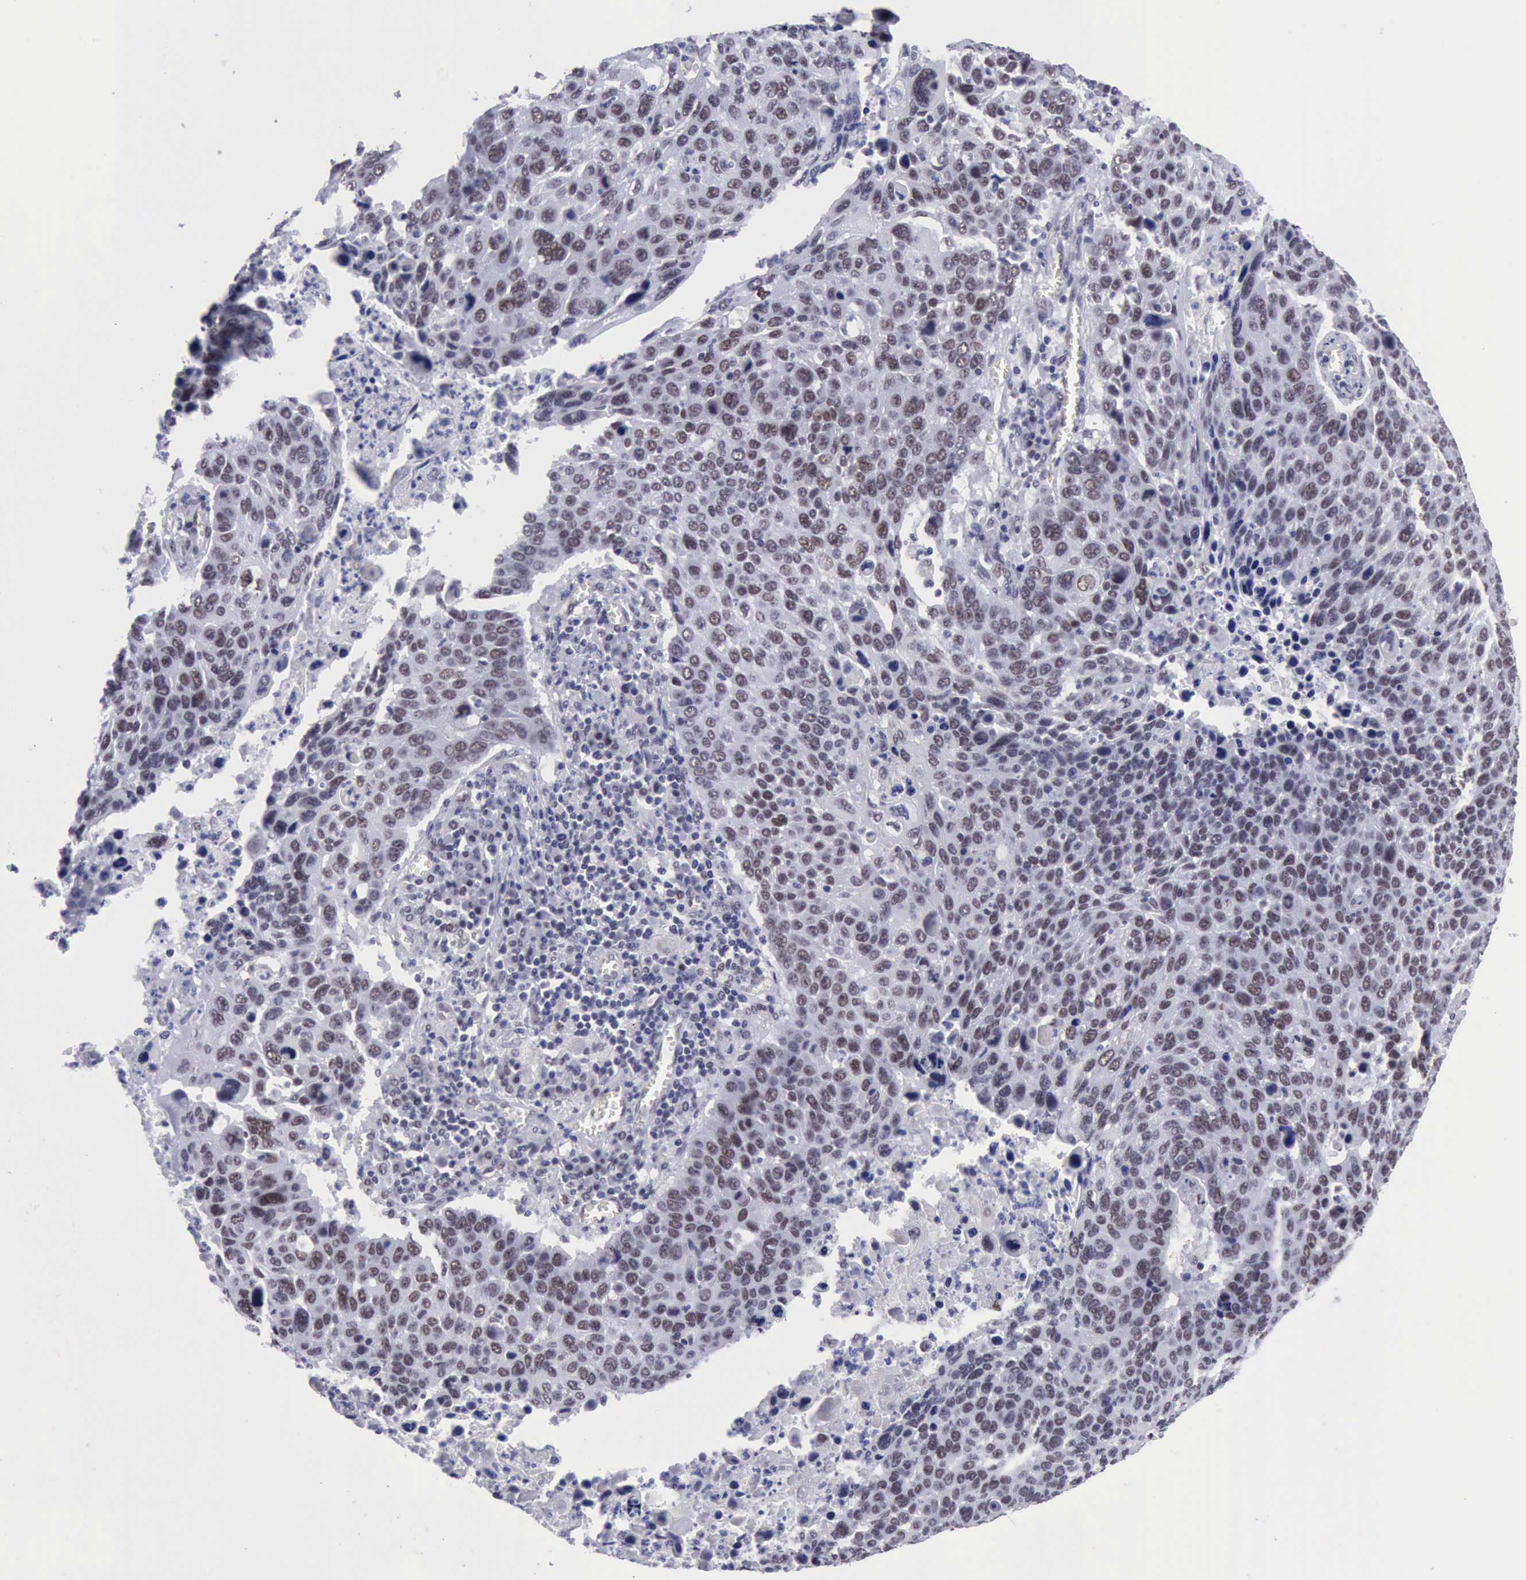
{"staining": {"intensity": "negative", "quantity": "none", "location": "none"}, "tissue": "lung cancer", "cell_type": "Tumor cells", "image_type": "cancer", "snomed": [{"axis": "morphology", "description": "Squamous cell carcinoma, NOS"}, {"axis": "topography", "description": "Lung"}], "caption": "Immunohistochemistry micrograph of neoplastic tissue: lung cancer (squamous cell carcinoma) stained with DAB demonstrates no significant protein expression in tumor cells.", "gene": "ERCC4", "patient": {"sex": "male", "age": 68}}